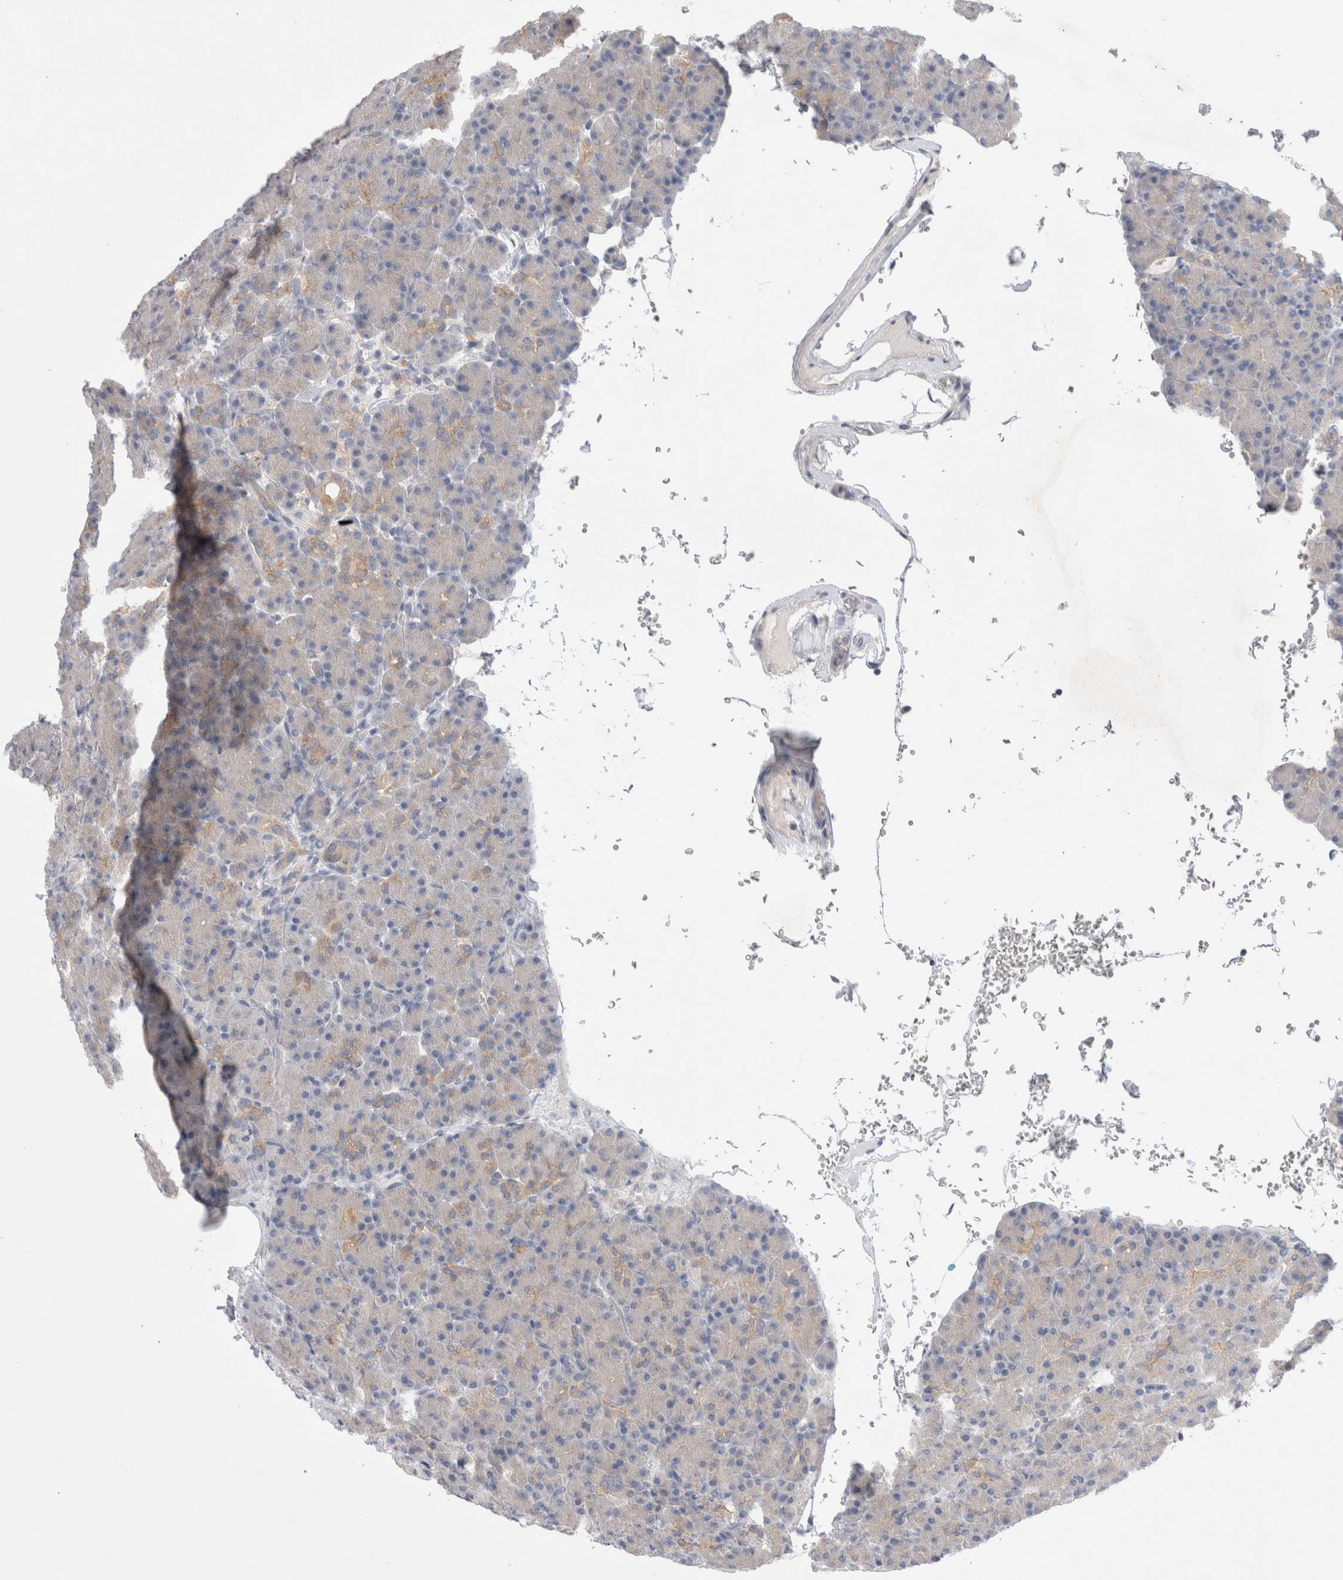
{"staining": {"intensity": "weak", "quantity": "25%-75%", "location": "cytoplasmic/membranous"}, "tissue": "pancreas", "cell_type": "Exocrine glandular cells", "image_type": "normal", "snomed": [{"axis": "morphology", "description": "Normal tissue, NOS"}, {"axis": "topography", "description": "Pancreas"}], "caption": "Protein expression analysis of unremarkable human pancreas reveals weak cytoplasmic/membranous positivity in about 25%-75% of exocrine glandular cells. (brown staining indicates protein expression, while blue staining denotes nuclei).", "gene": "IFT74", "patient": {"sex": "female", "age": 43}}